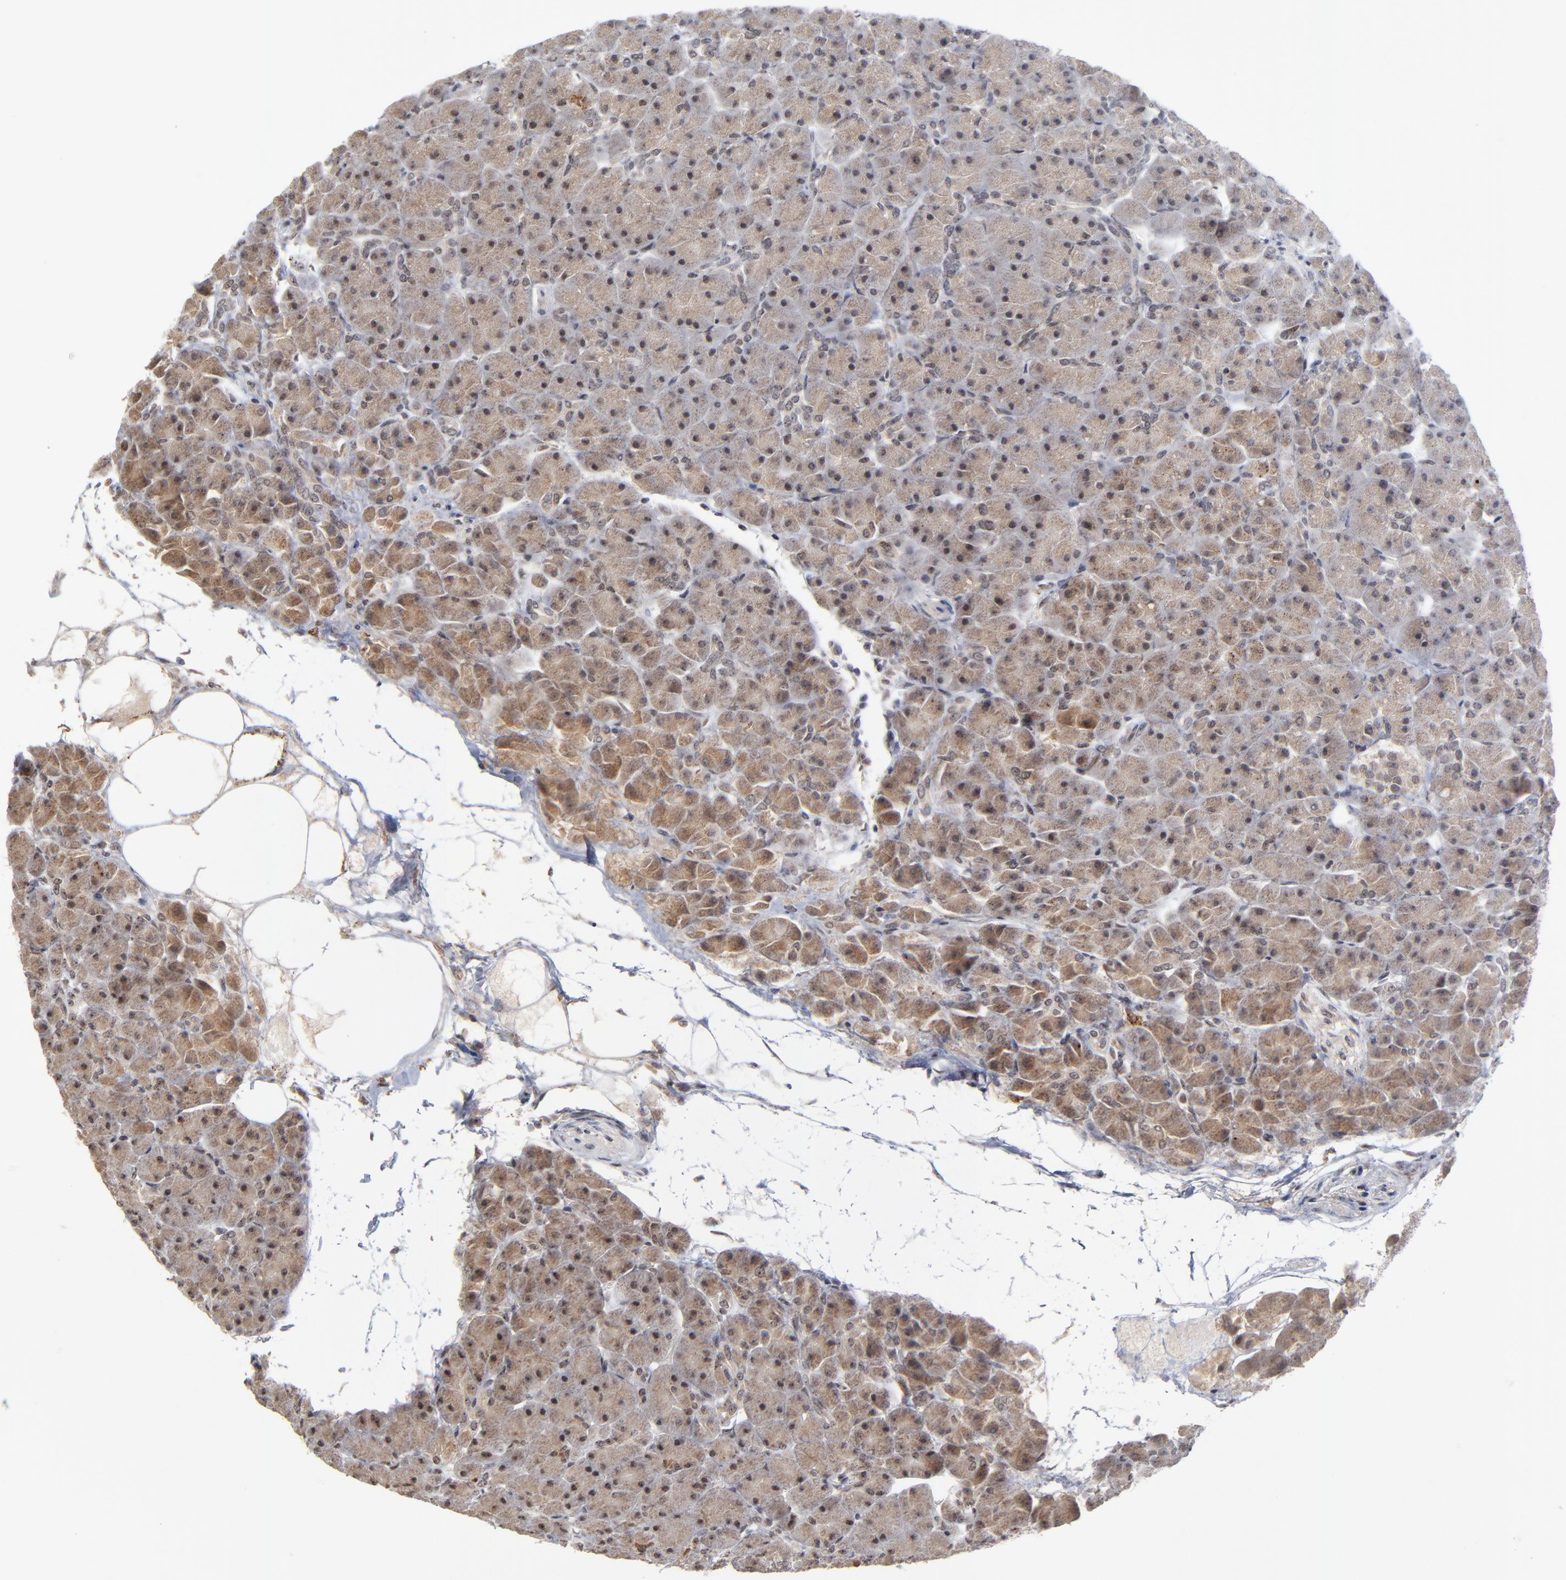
{"staining": {"intensity": "weak", "quantity": "<25%", "location": "cytoplasmic/membranous"}, "tissue": "pancreas", "cell_type": "Exocrine glandular cells", "image_type": "normal", "snomed": [{"axis": "morphology", "description": "Normal tissue, NOS"}, {"axis": "topography", "description": "Pancreas"}], "caption": "This is an IHC photomicrograph of benign pancreas. There is no positivity in exocrine glandular cells.", "gene": "ZNF419", "patient": {"sex": "male", "age": 66}}